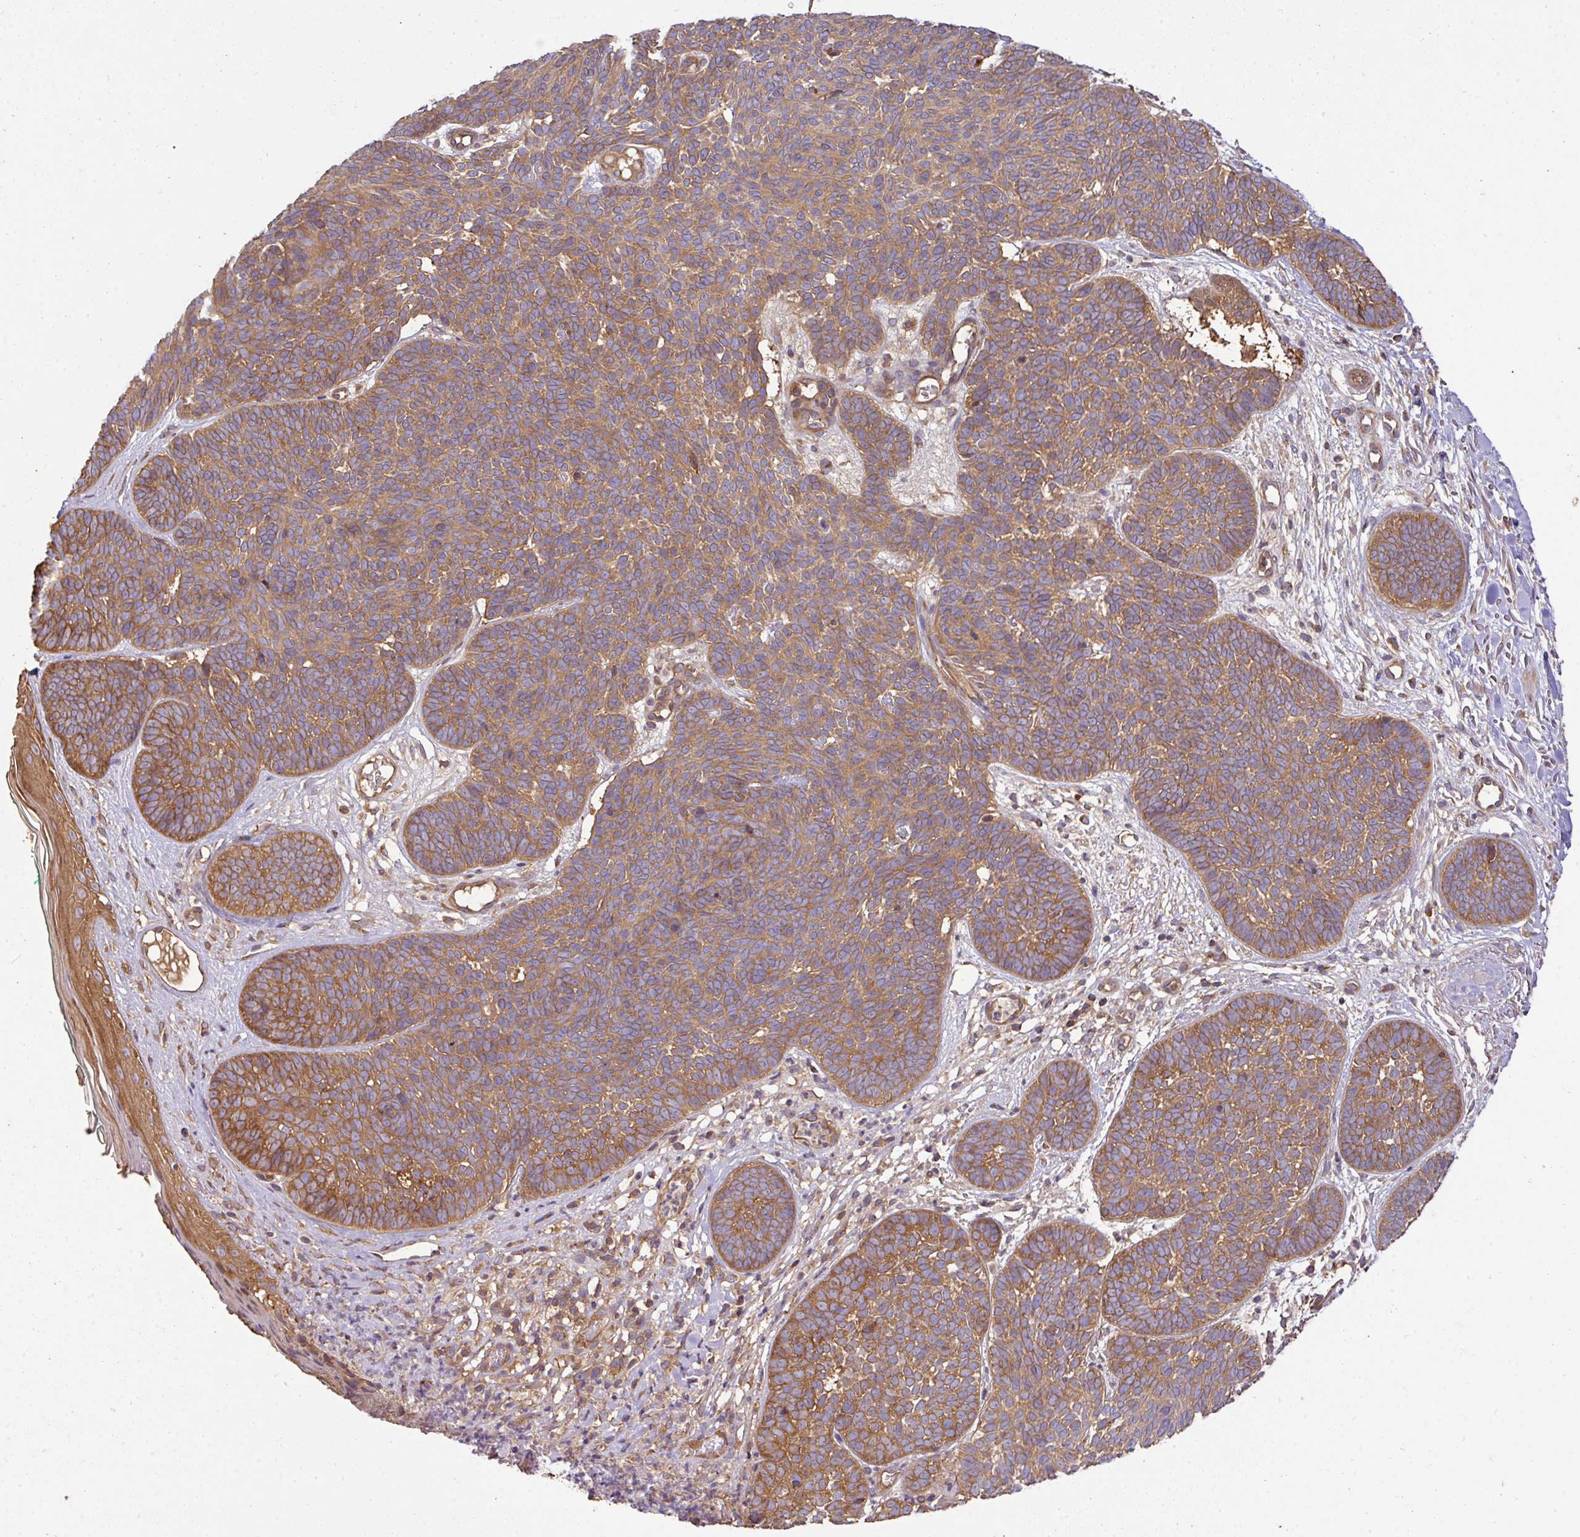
{"staining": {"intensity": "moderate", "quantity": ">75%", "location": "cytoplasmic/membranous"}, "tissue": "skin cancer", "cell_type": "Tumor cells", "image_type": "cancer", "snomed": [{"axis": "morphology", "description": "Basal cell carcinoma"}, {"axis": "topography", "description": "Skin"}, {"axis": "topography", "description": "Skin of neck"}, {"axis": "topography", "description": "Skin of shoulder"}, {"axis": "topography", "description": "Skin of back"}], "caption": "The micrograph displays staining of skin cancer (basal cell carcinoma), revealing moderate cytoplasmic/membranous protein positivity (brown color) within tumor cells. (DAB (3,3'-diaminobenzidine) = brown stain, brightfield microscopy at high magnification).", "gene": "GSPT1", "patient": {"sex": "male", "age": 80}}